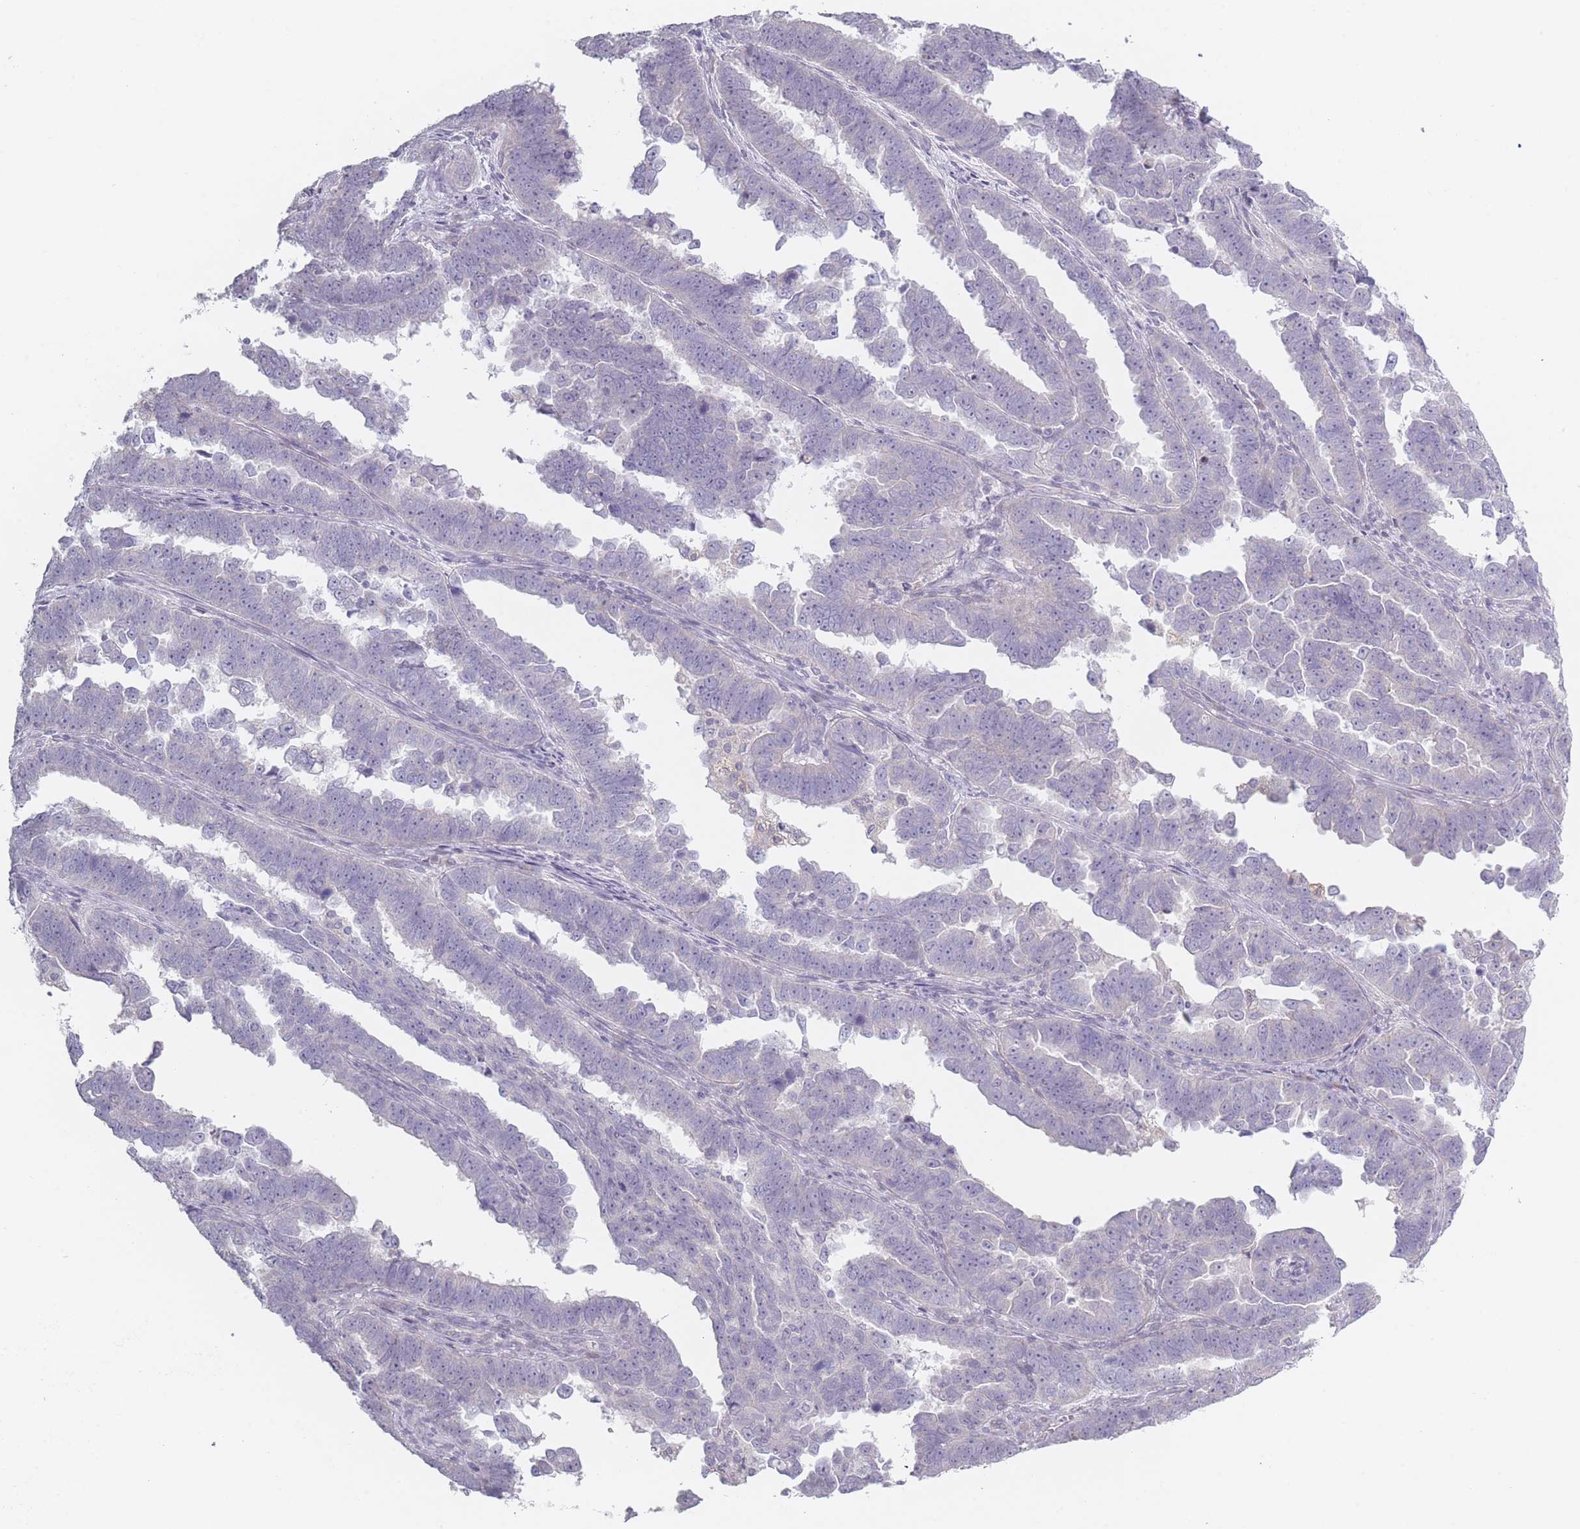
{"staining": {"intensity": "negative", "quantity": "none", "location": "none"}, "tissue": "endometrial cancer", "cell_type": "Tumor cells", "image_type": "cancer", "snomed": [{"axis": "morphology", "description": "Adenocarcinoma, NOS"}, {"axis": "topography", "description": "Endometrium"}], "caption": "This is an immunohistochemistry (IHC) histopathology image of human endometrial adenocarcinoma. There is no expression in tumor cells.", "gene": "RASL10B", "patient": {"sex": "female", "age": 75}}